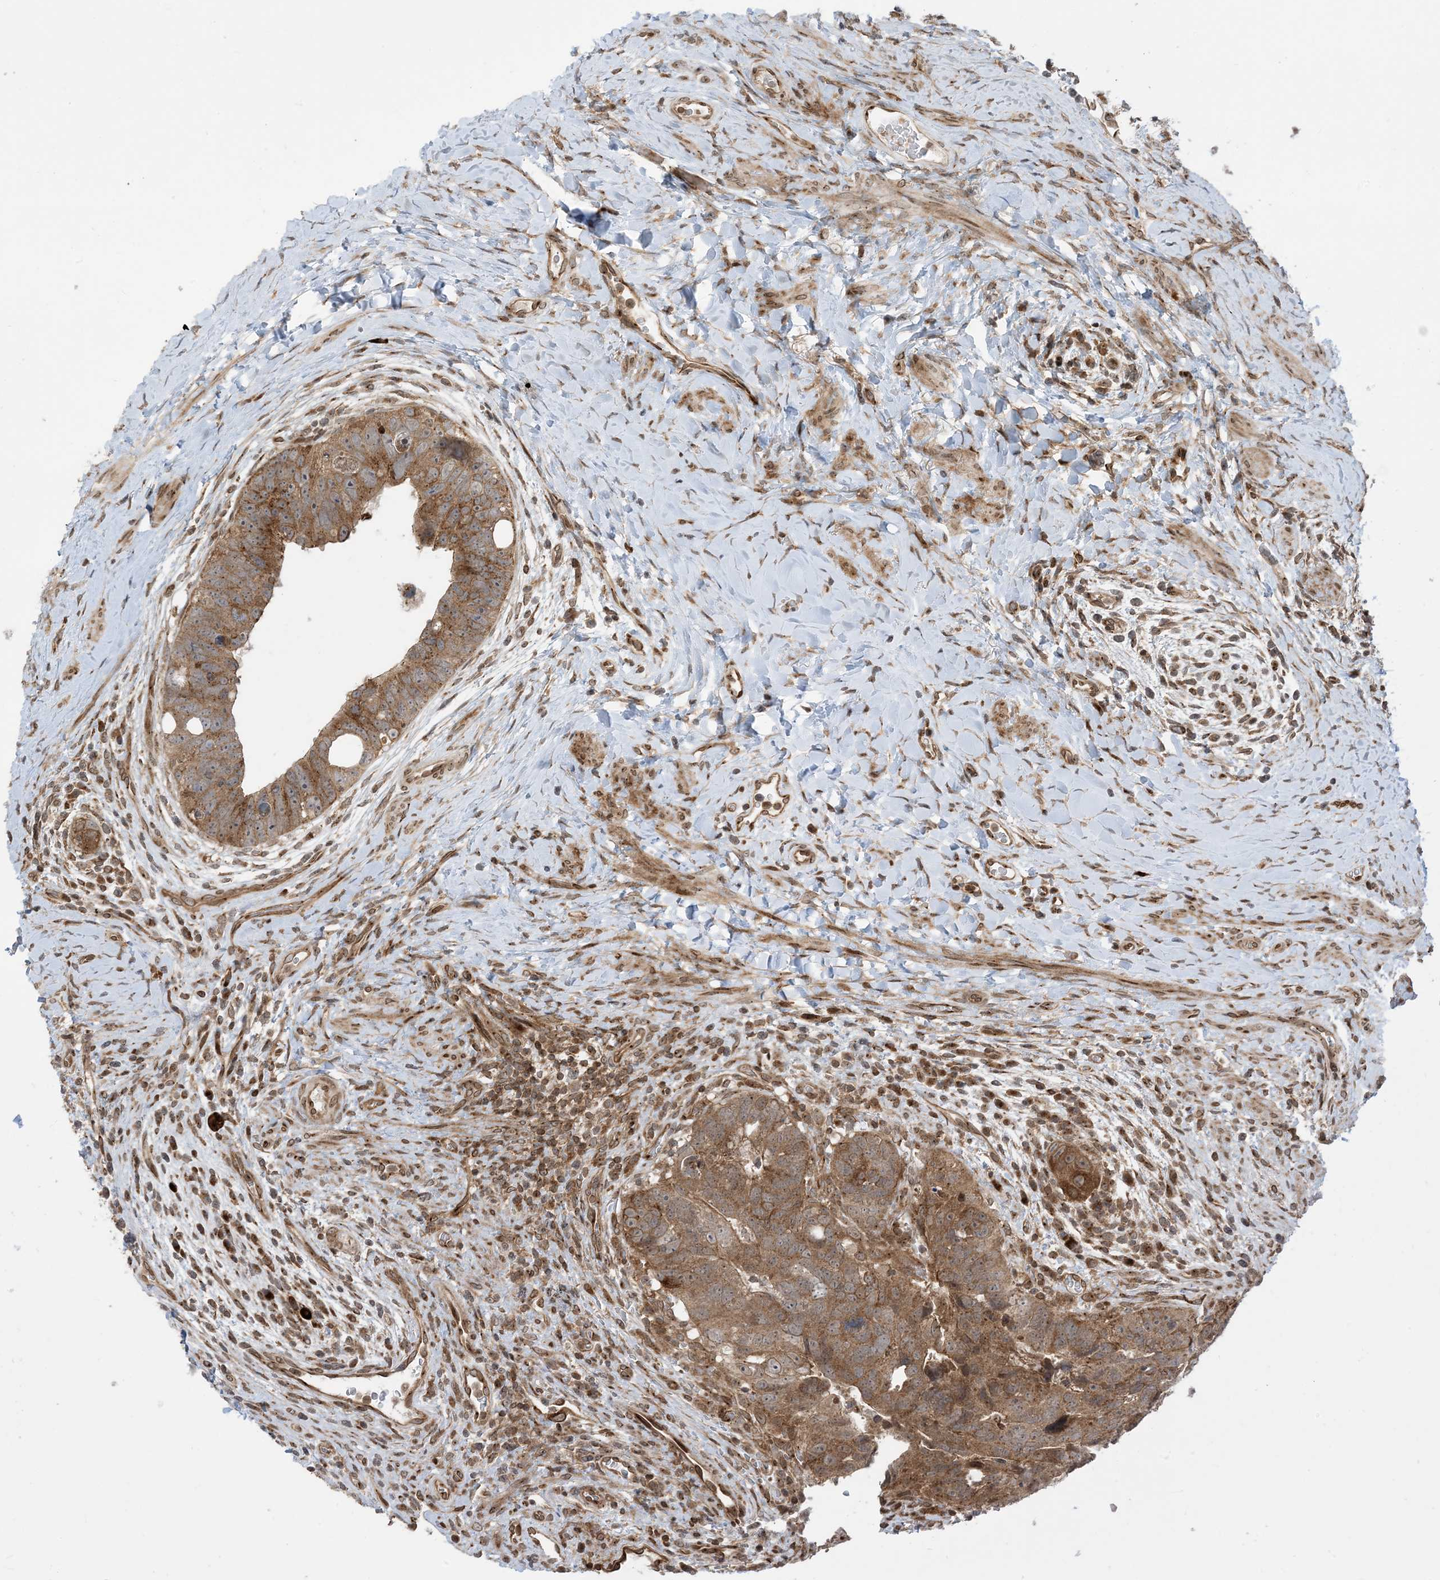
{"staining": {"intensity": "moderate", "quantity": ">75%", "location": "cytoplasmic/membranous"}, "tissue": "colorectal cancer", "cell_type": "Tumor cells", "image_type": "cancer", "snomed": [{"axis": "morphology", "description": "Adenocarcinoma, NOS"}, {"axis": "topography", "description": "Rectum"}], "caption": "Moderate cytoplasmic/membranous expression for a protein is seen in approximately >75% of tumor cells of colorectal cancer (adenocarcinoma) using immunohistochemistry (IHC).", "gene": "CASP4", "patient": {"sex": "male", "age": 59}}